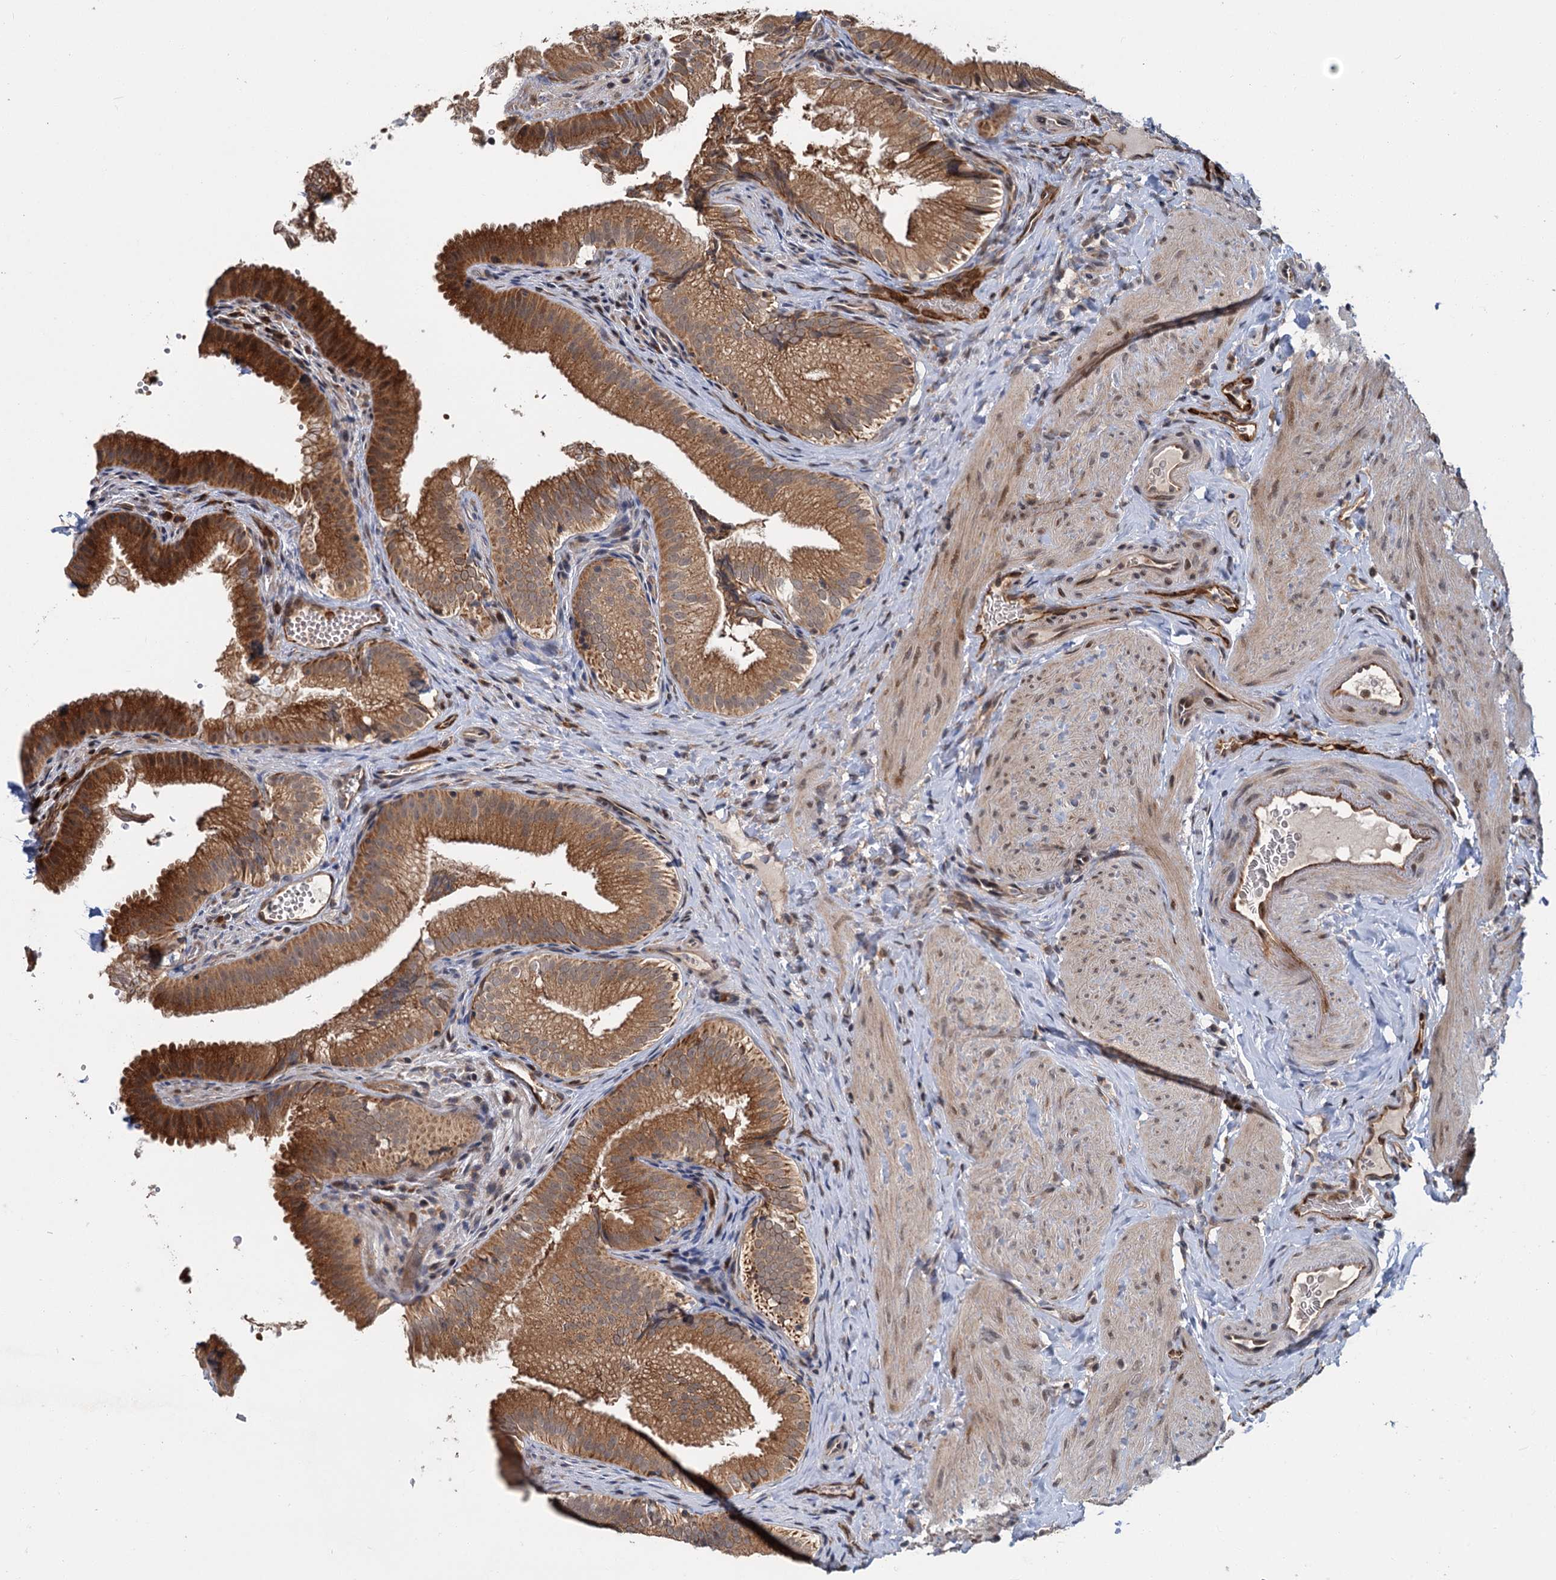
{"staining": {"intensity": "moderate", "quantity": ">75%", "location": "cytoplasmic/membranous"}, "tissue": "gallbladder", "cell_type": "Glandular cells", "image_type": "normal", "snomed": [{"axis": "morphology", "description": "Normal tissue, NOS"}, {"axis": "topography", "description": "Gallbladder"}], "caption": "A medium amount of moderate cytoplasmic/membranous staining is seen in about >75% of glandular cells in normal gallbladder.", "gene": "KANSL2", "patient": {"sex": "female", "age": 30}}